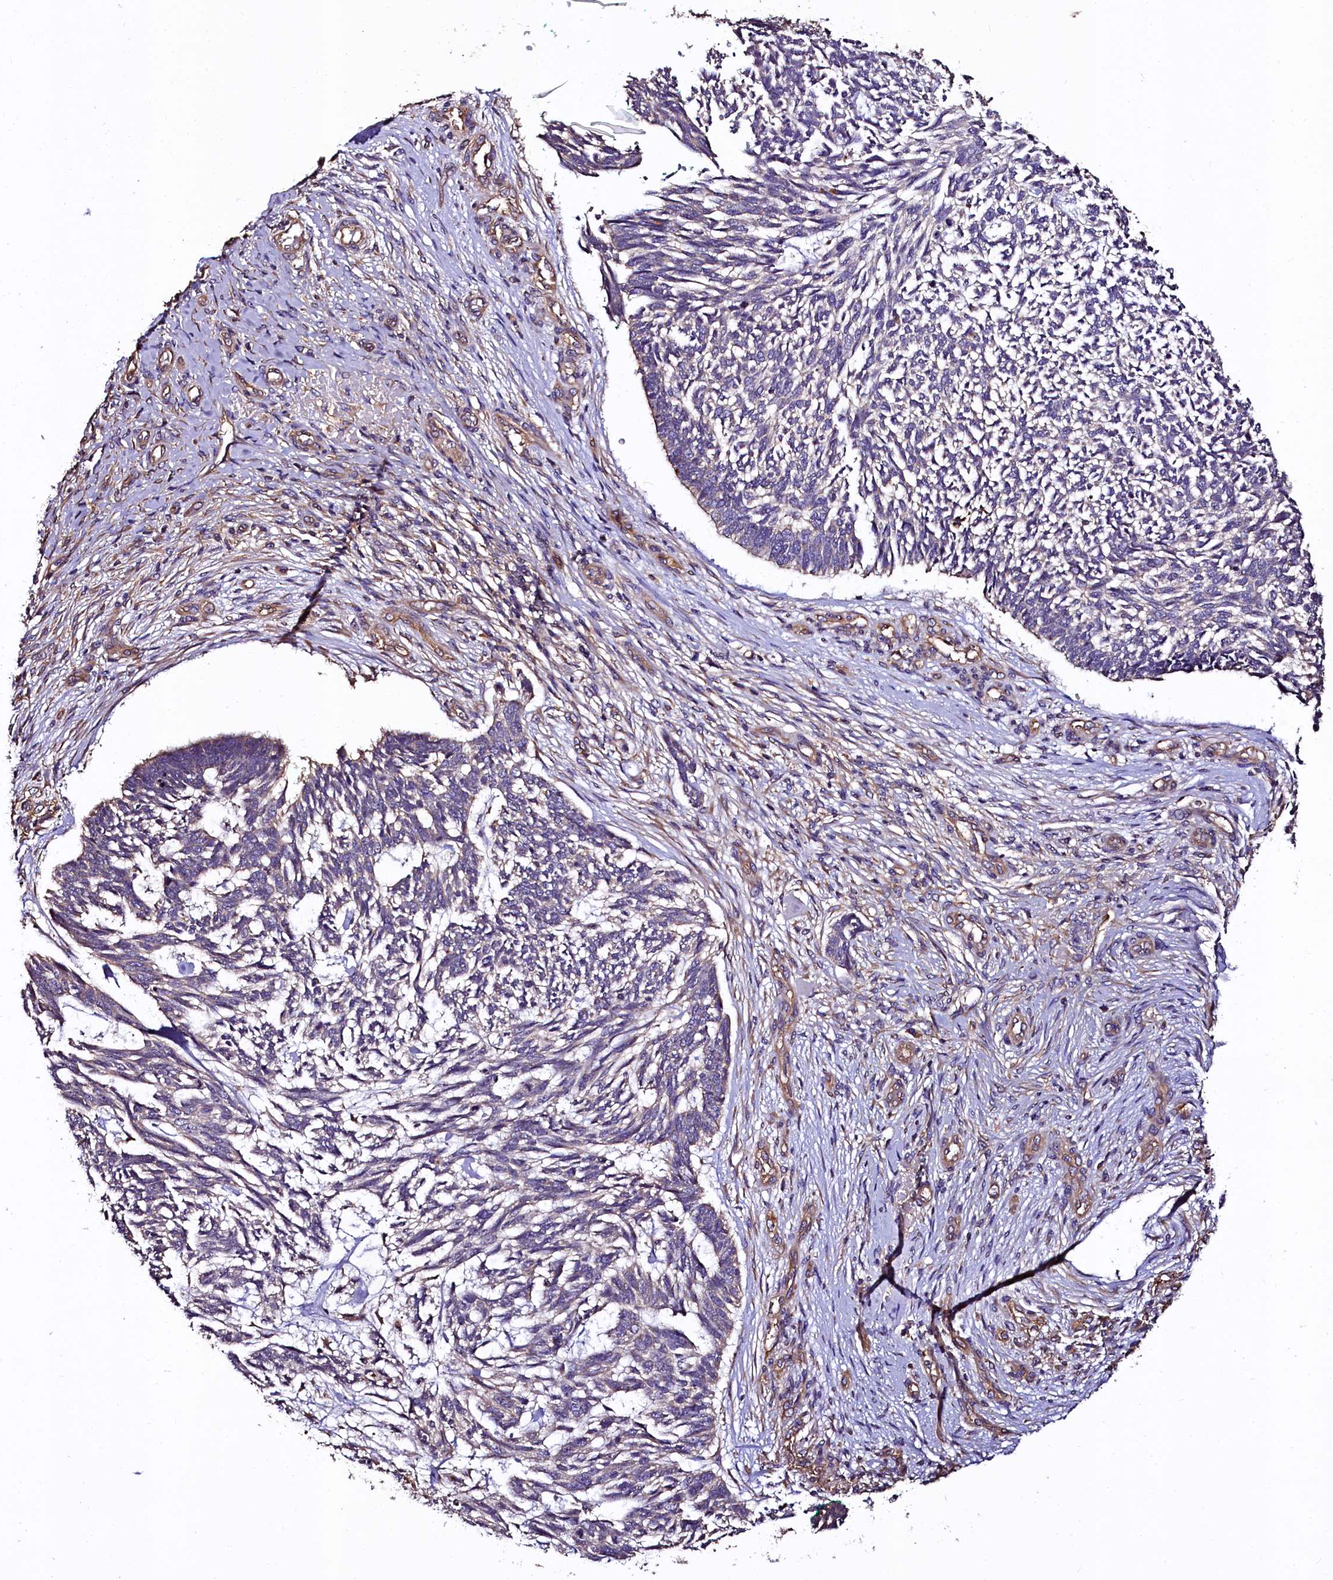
{"staining": {"intensity": "weak", "quantity": "25%-75%", "location": "cytoplasmic/membranous"}, "tissue": "skin cancer", "cell_type": "Tumor cells", "image_type": "cancer", "snomed": [{"axis": "morphology", "description": "Basal cell carcinoma"}, {"axis": "topography", "description": "Skin"}], "caption": "Immunohistochemistry (DAB) staining of basal cell carcinoma (skin) shows weak cytoplasmic/membranous protein positivity in approximately 25%-75% of tumor cells.", "gene": "APPL2", "patient": {"sex": "male", "age": 88}}